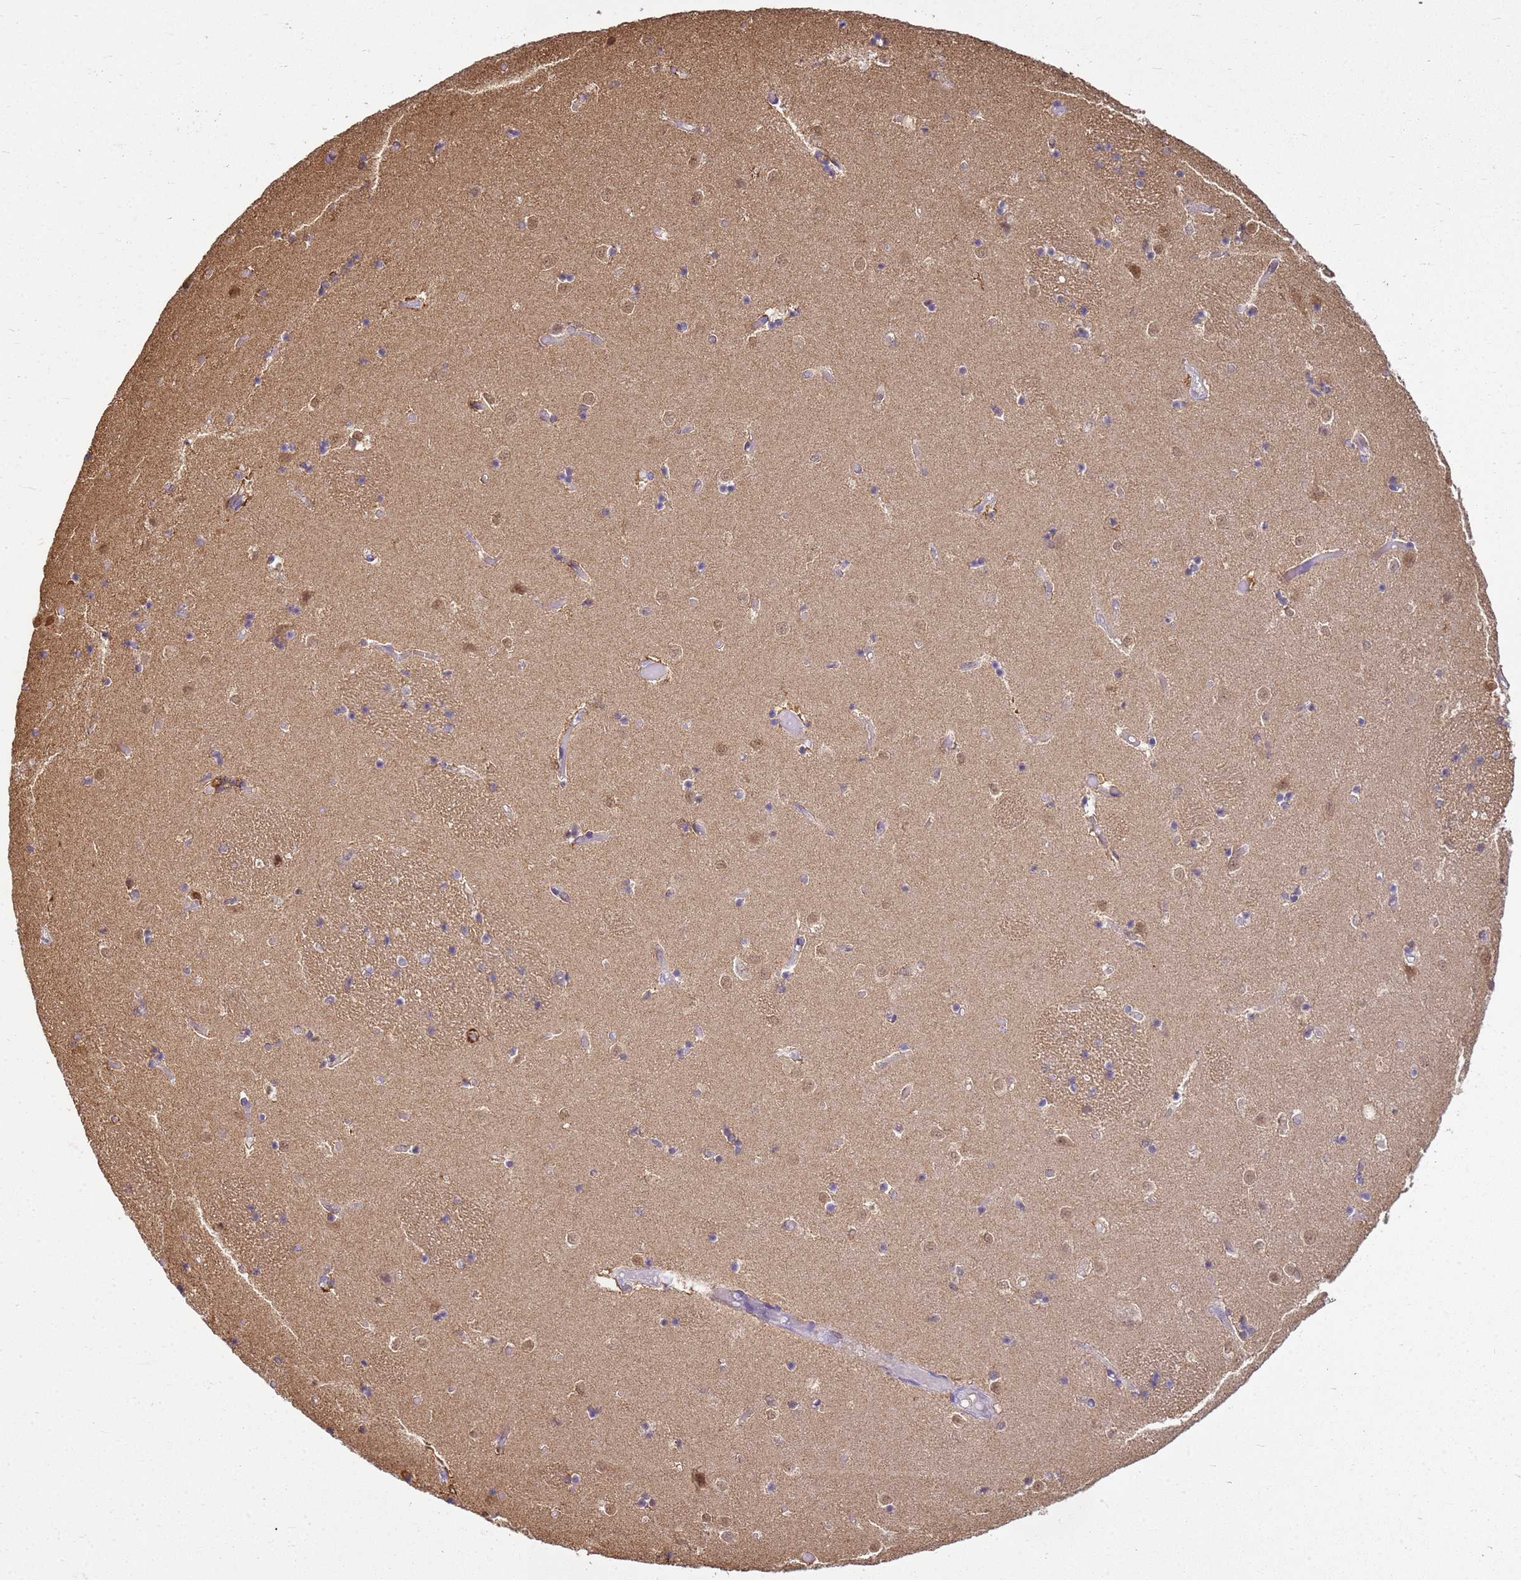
{"staining": {"intensity": "negative", "quantity": "none", "location": "none"}, "tissue": "caudate", "cell_type": "Glial cells", "image_type": "normal", "snomed": [{"axis": "morphology", "description": "Normal tissue, NOS"}, {"axis": "topography", "description": "Lateral ventricle wall"}], "caption": "IHC photomicrograph of unremarkable caudate stained for a protein (brown), which reveals no expression in glial cells. The staining is performed using DAB brown chromogen with nuclei counter-stained in using hematoxylin.", "gene": "YWHAE", "patient": {"sex": "female", "age": 52}}